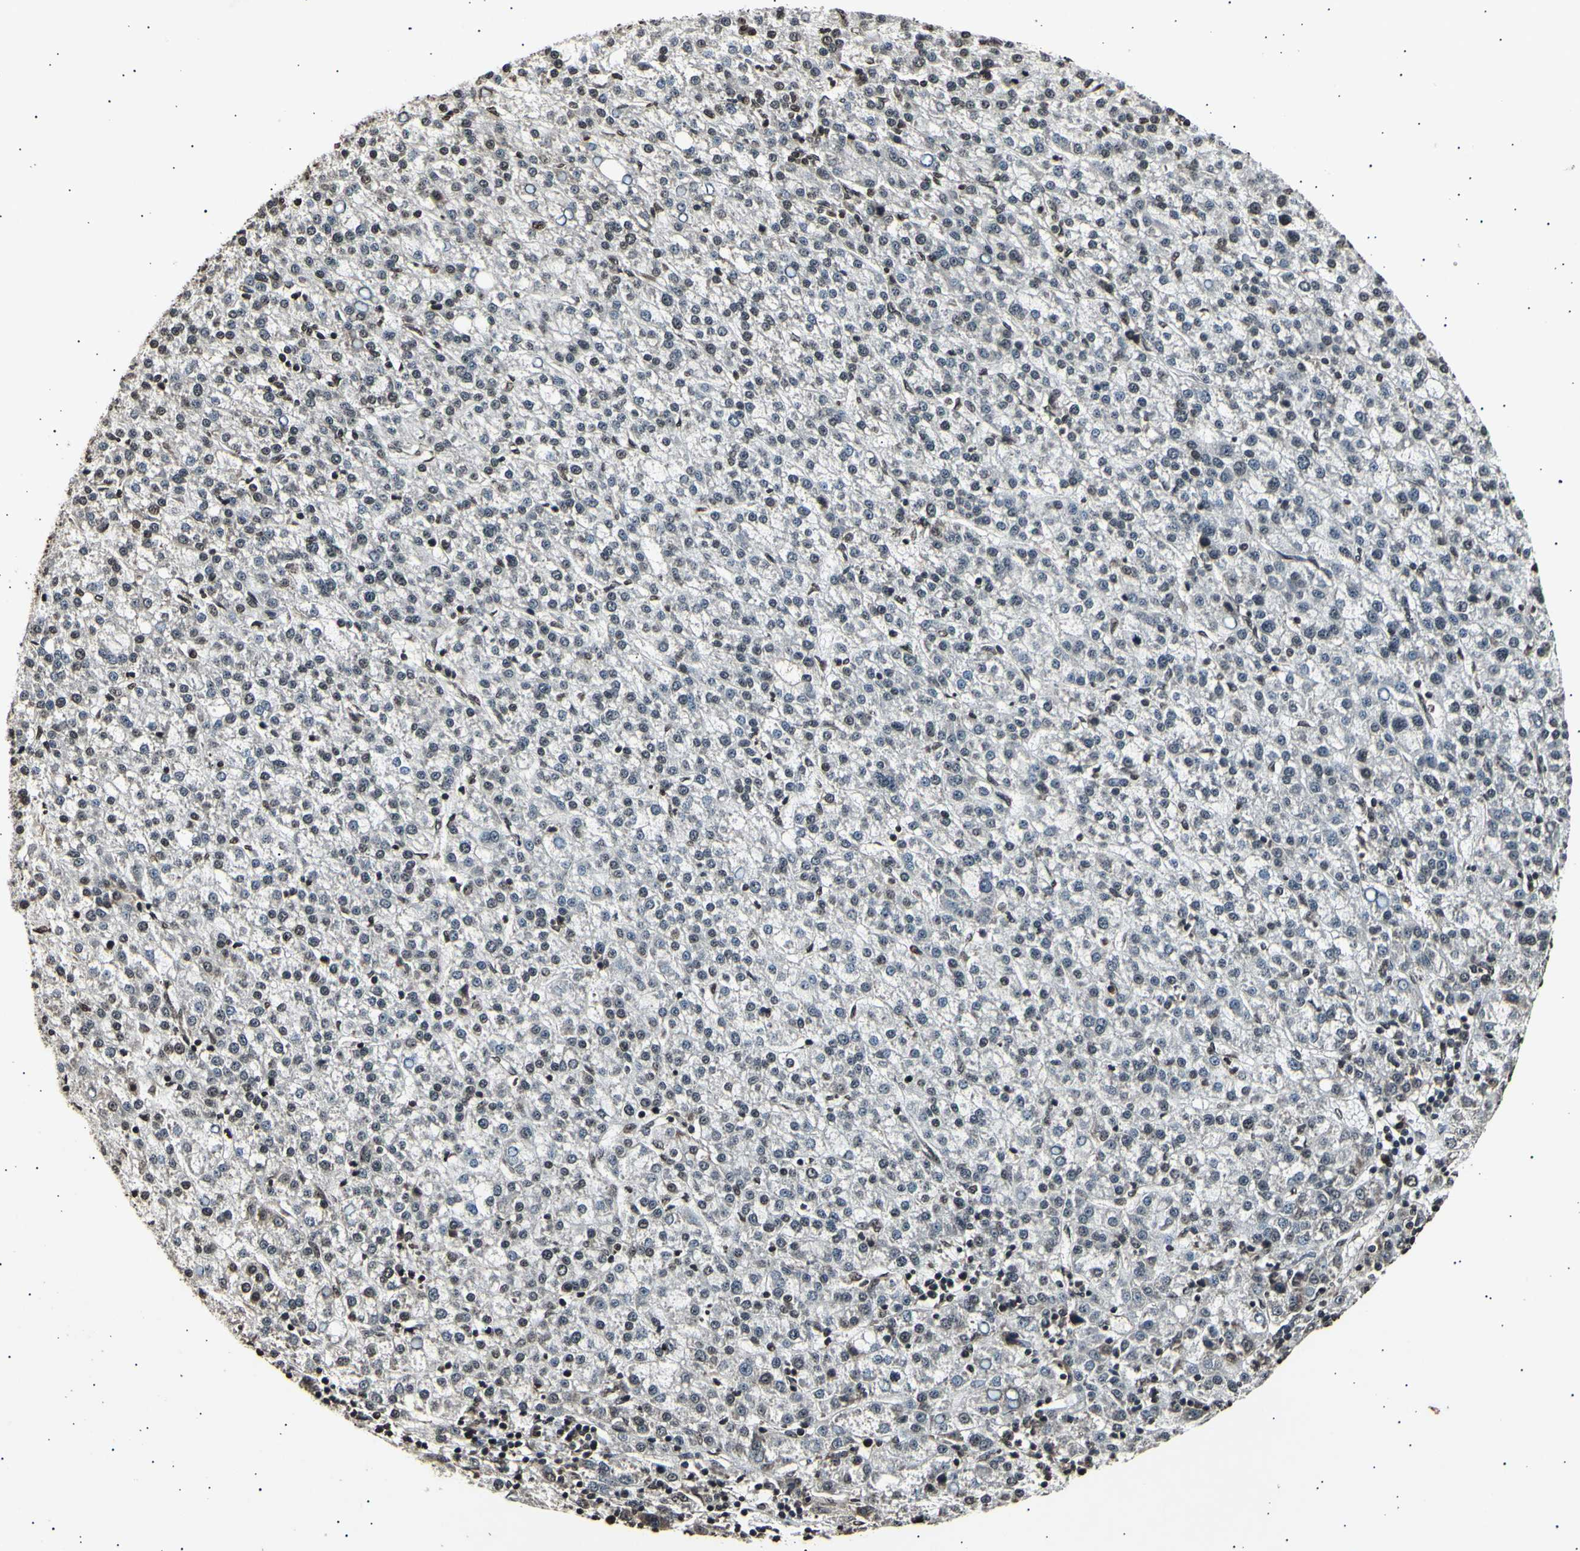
{"staining": {"intensity": "weak", "quantity": "<25%", "location": "nuclear"}, "tissue": "liver cancer", "cell_type": "Tumor cells", "image_type": "cancer", "snomed": [{"axis": "morphology", "description": "Carcinoma, Hepatocellular, NOS"}, {"axis": "topography", "description": "Liver"}], "caption": "Tumor cells are negative for protein expression in human liver hepatocellular carcinoma. (Brightfield microscopy of DAB (3,3'-diaminobenzidine) IHC at high magnification).", "gene": "ANAPC7", "patient": {"sex": "female", "age": 58}}